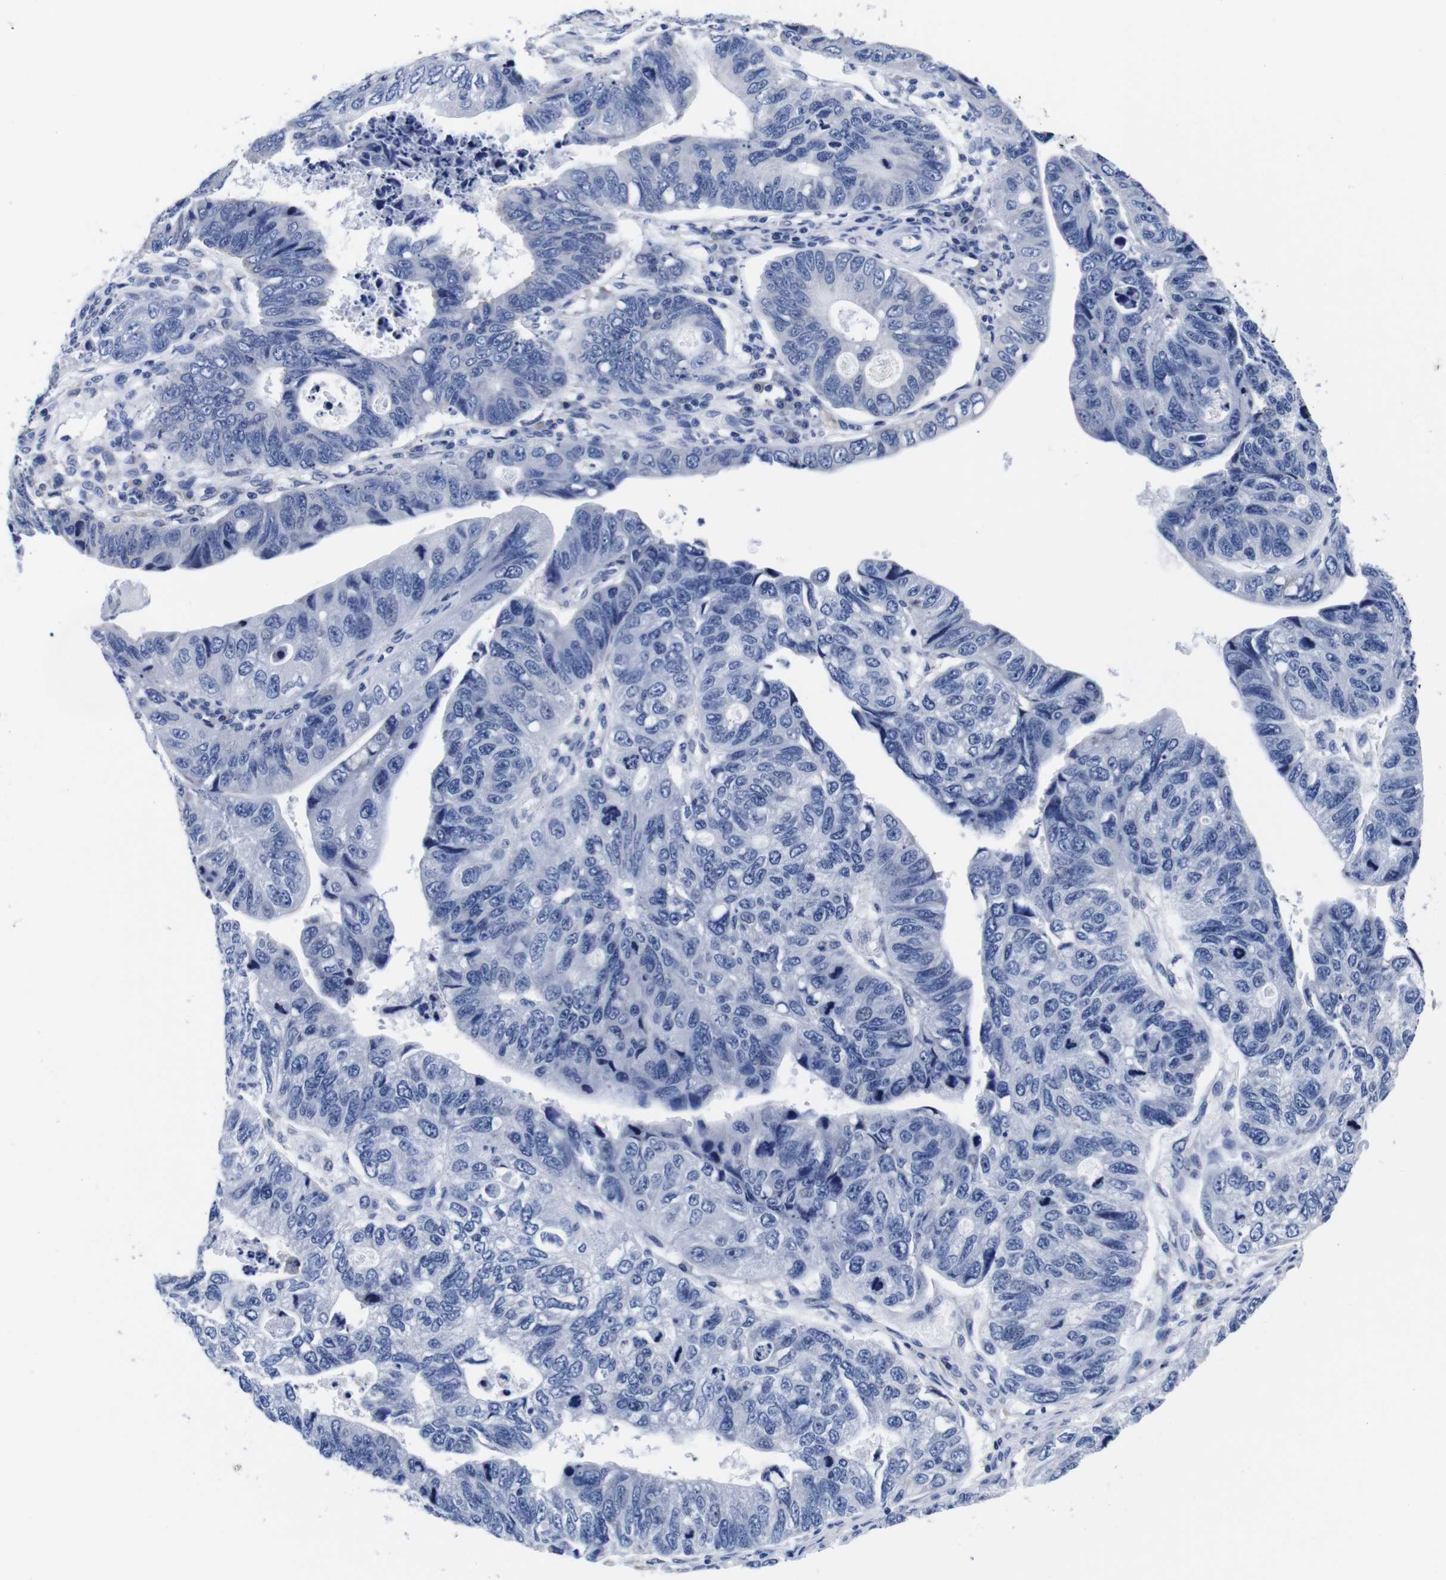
{"staining": {"intensity": "negative", "quantity": "none", "location": "none"}, "tissue": "stomach cancer", "cell_type": "Tumor cells", "image_type": "cancer", "snomed": [{"axis": "morphology", "description": "Adenocarcinoma, NOS"}, {"axis": "topography", "description": "Stomach"}], "caption": "Tumor cells show no significant protein positivity in adenocarcinoma (stomach).", "gene": "CLEC4G", "patient": {"sex": "male", "age": 59}}